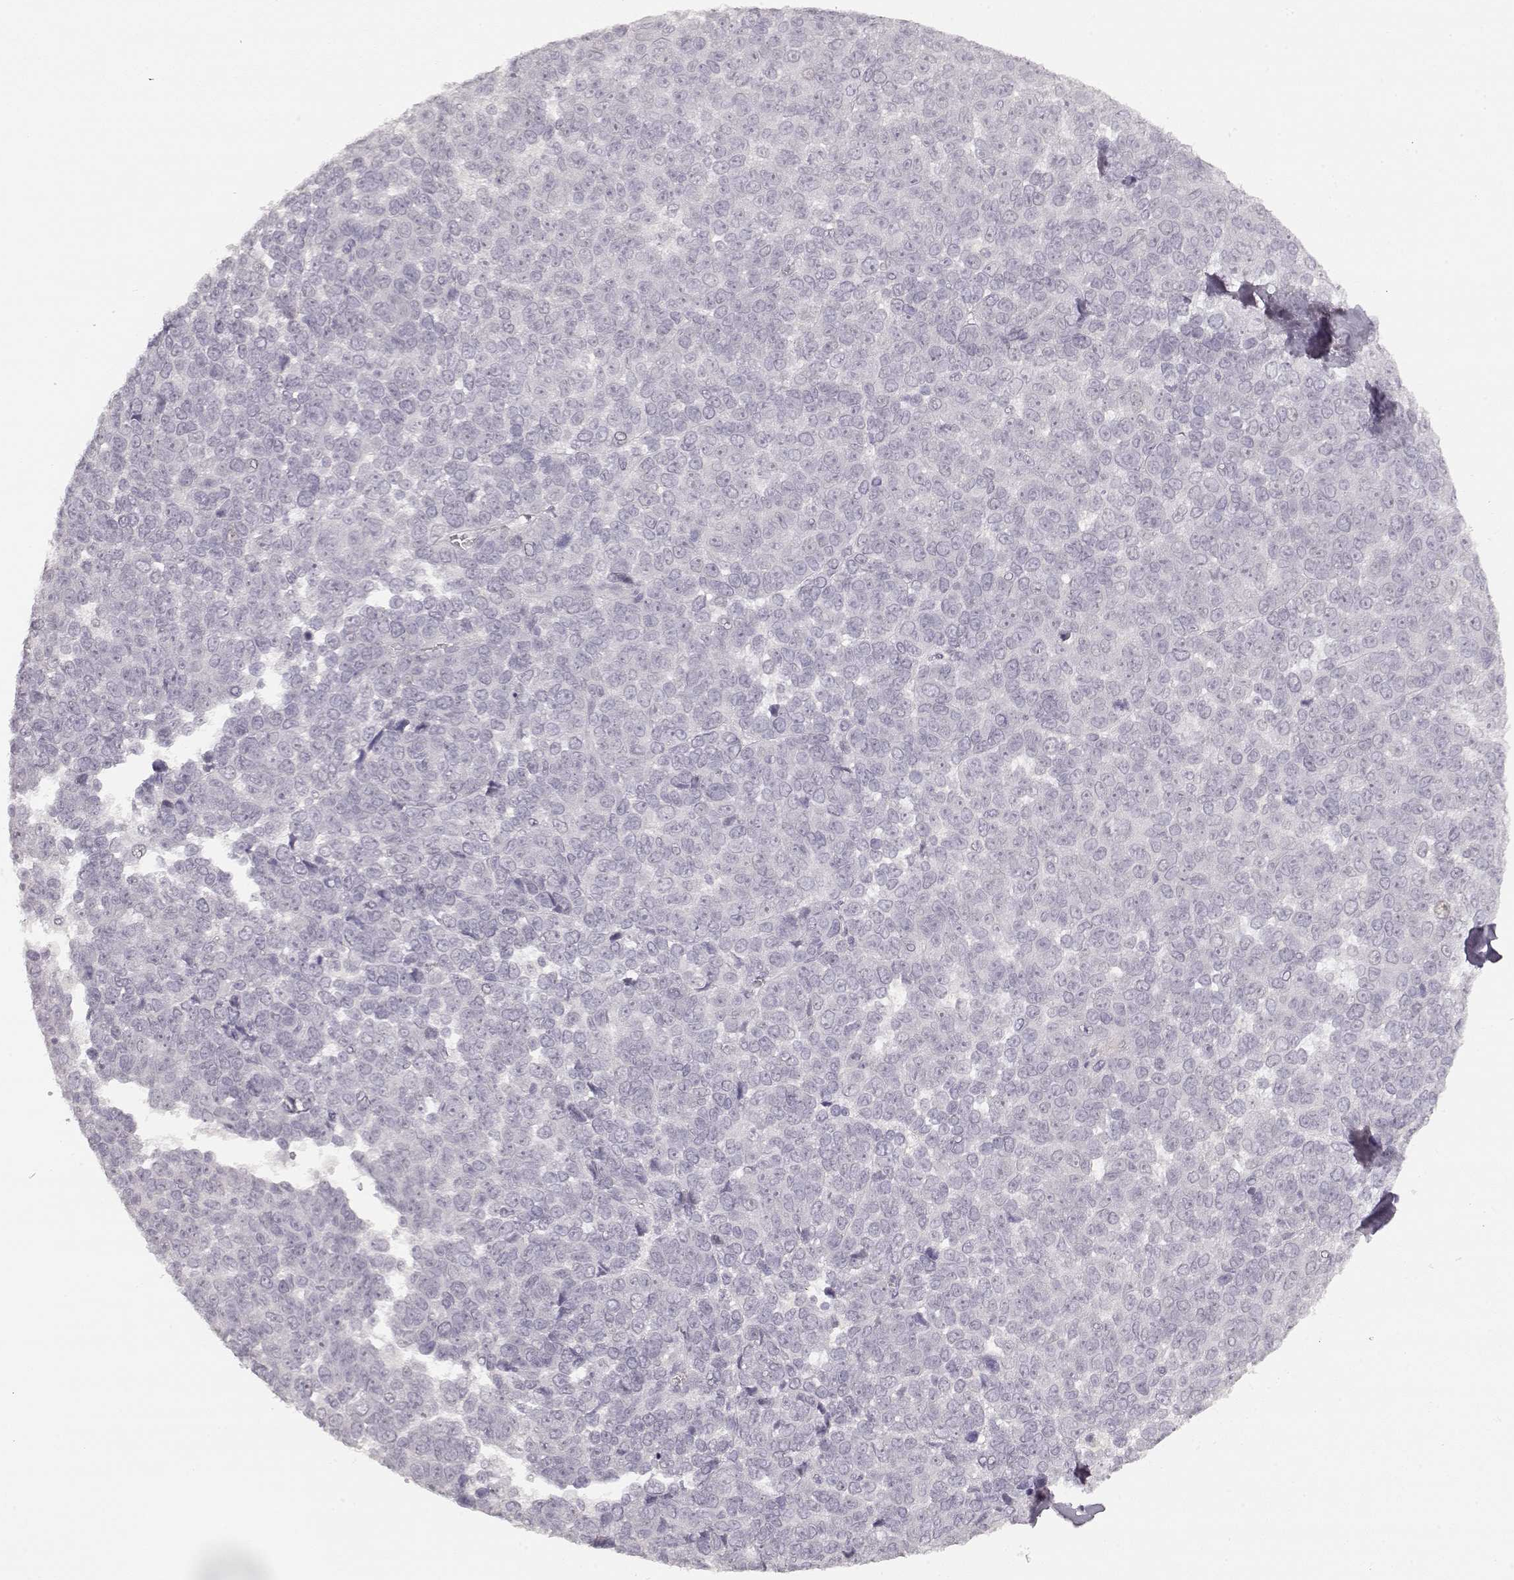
{"staining": {"intensity": "negative", "quantity": "none", "location": "none"}, "tissue": "melanoma", "cell_type": "Tumor cells", "image_type": "cancer", "snomed": [{"axis": "morphology", "description": "Malignant melanoma, NOS"}, {"axis": "topography", "description": "Skin"}], "caption": "A high-resolution photomicrograph shows IHC staining of melanoma, which exhibits no significant expression in tumor cells. (DAB (3,3'-diaminobenzidine) immunohistochemistry (IHC) visualized using brightfield microscopy, high magnification).", "gene": "LAMC2", "patient": {"sex": "female", "age": 95}}